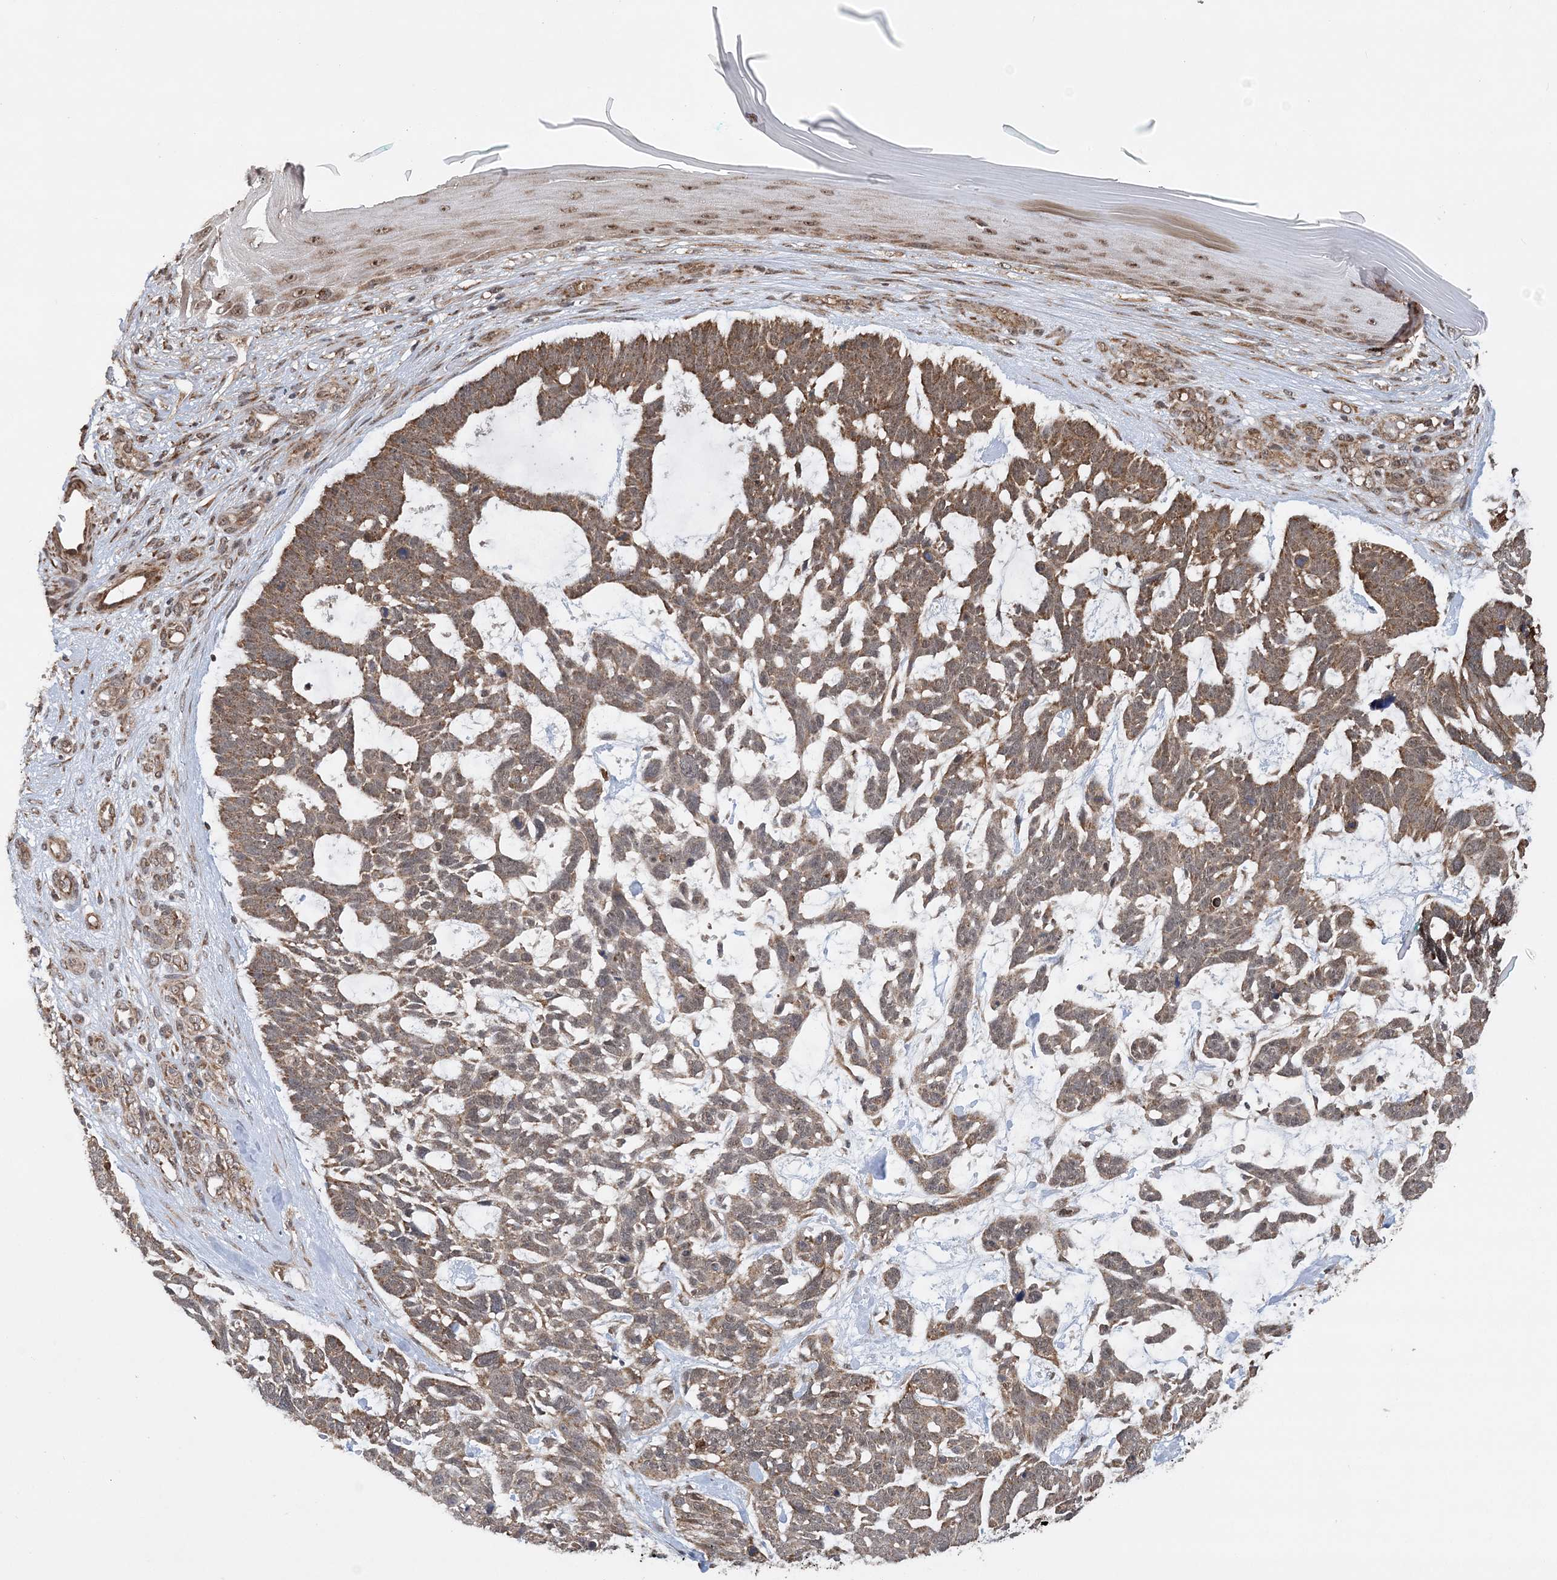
{"staining": {"intensity": "moderate", "quantity": "25%-75%", "location": "cytoplasmic/membranous"}, "tissue": "skin cancer", "cell_type": "Tumor cells", "image_type": "cancer", "snomed": [{"axis": "morphology", "description": "Basal cell carcinoma"}, {"axis": "topography", "description": "Skin"}], "caption": "Human skin basal cell carcinoma stained with a brown dye exhibits moderate cytoplasmic/membranous positive expression in about 25%-75% of tumor cells.", "gene": "PCBP1", "patient": {"sex": "male", "age": 88}}